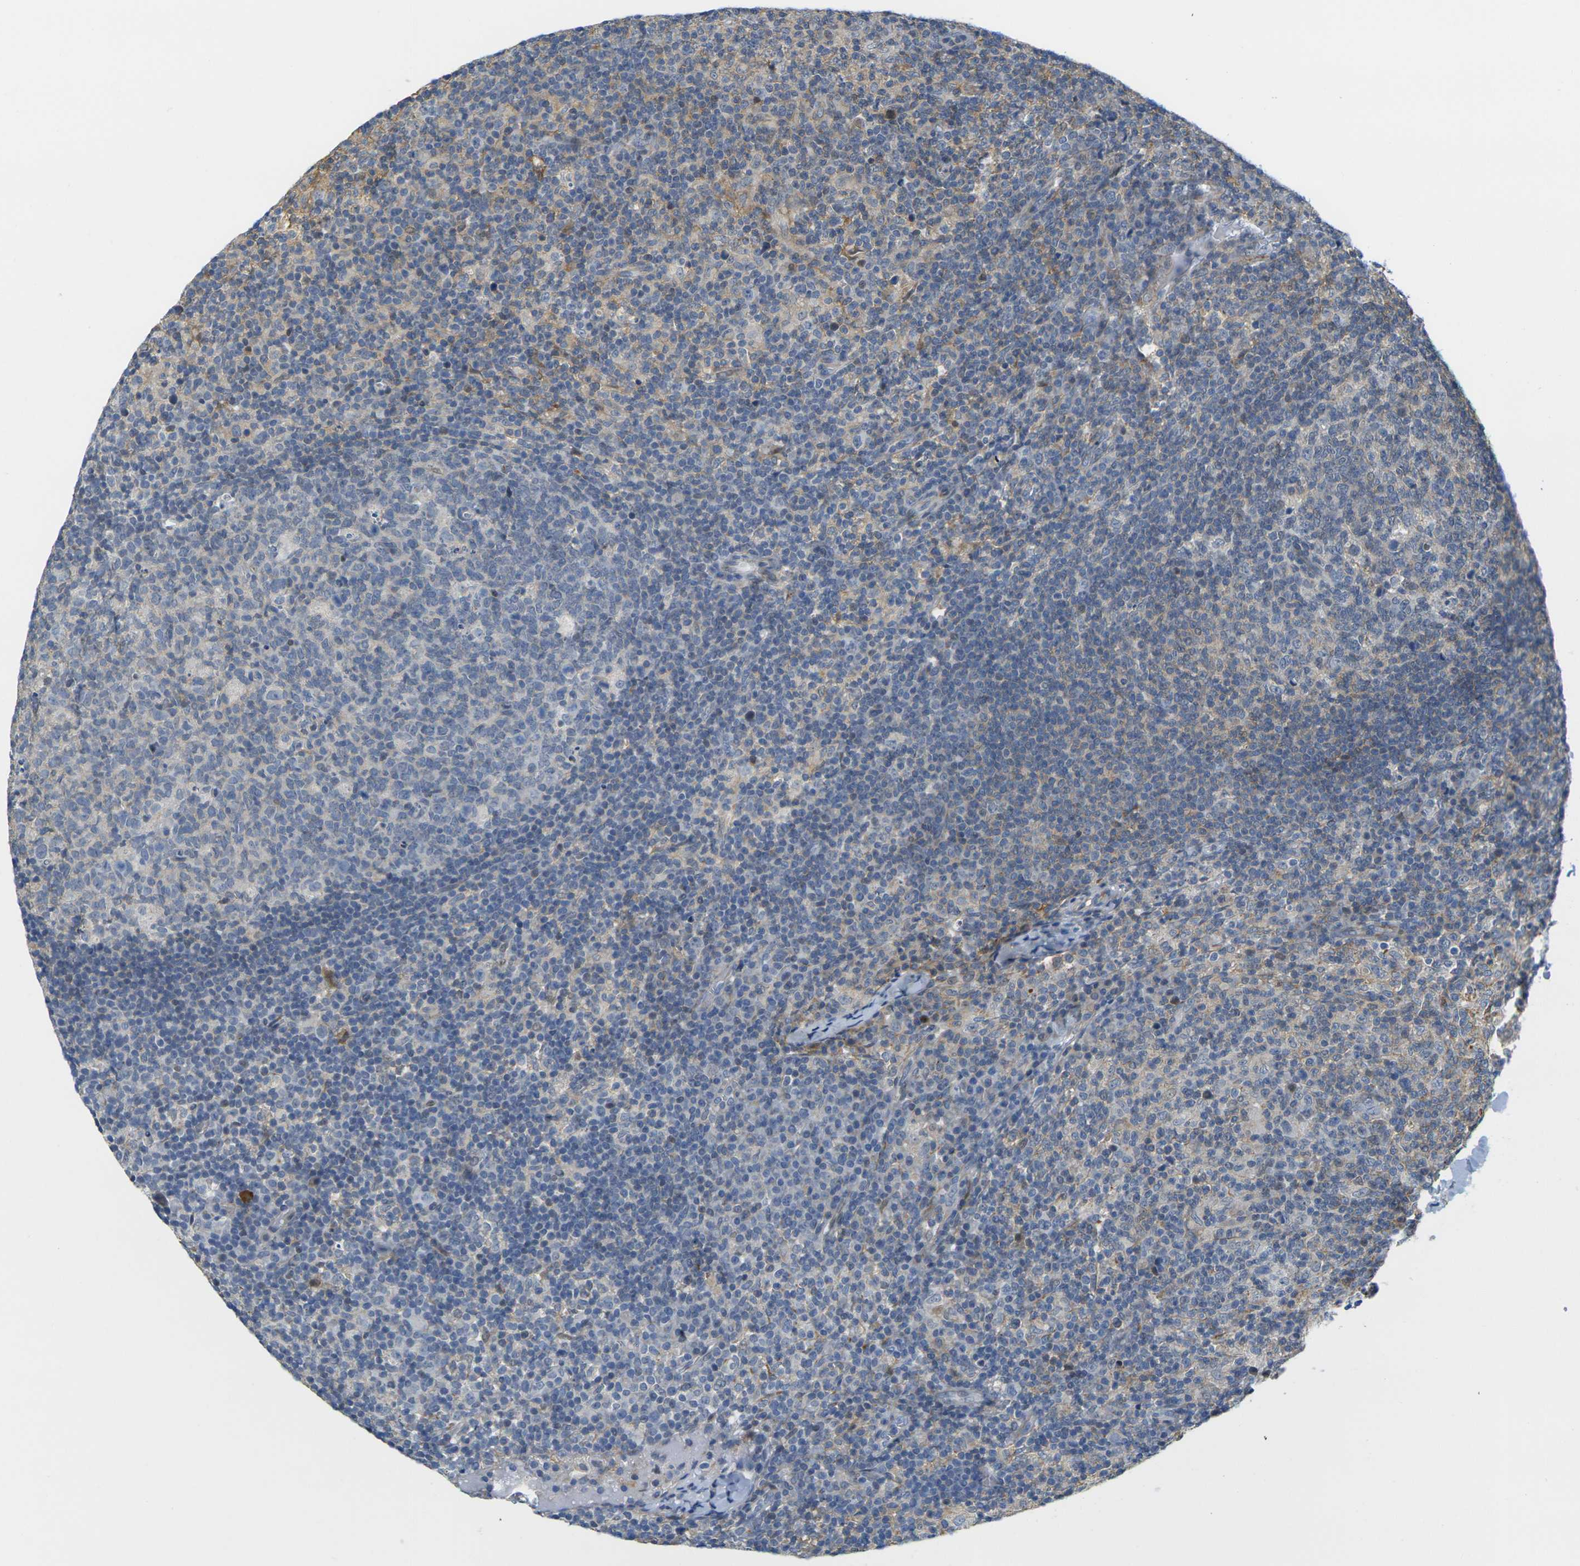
{"staining": {"intensity": "weak", "quantity": "<25%", "location": "cytoplasmic/membranous"}, "tissue": "lymph node", "cell_type": "Germinal center cells", "image_type": "normal", "snomed": [{"axis": "morphology", "description": "Normal tissue, NOS"}, {"axis": "morphology", "description": "Inflammation, NOS"}, {"axis": "topography", "description": "Lymph node"}], "caption": "Germinal center cells are negative for brown protein staining in unremarkable lymph node. (DAB (3,3'-diaminobenzidine) immunohistochemistry with hematoxylin counter stain).", "gene": "OTOF", "patient": {"sex": "male", "age": 55}}